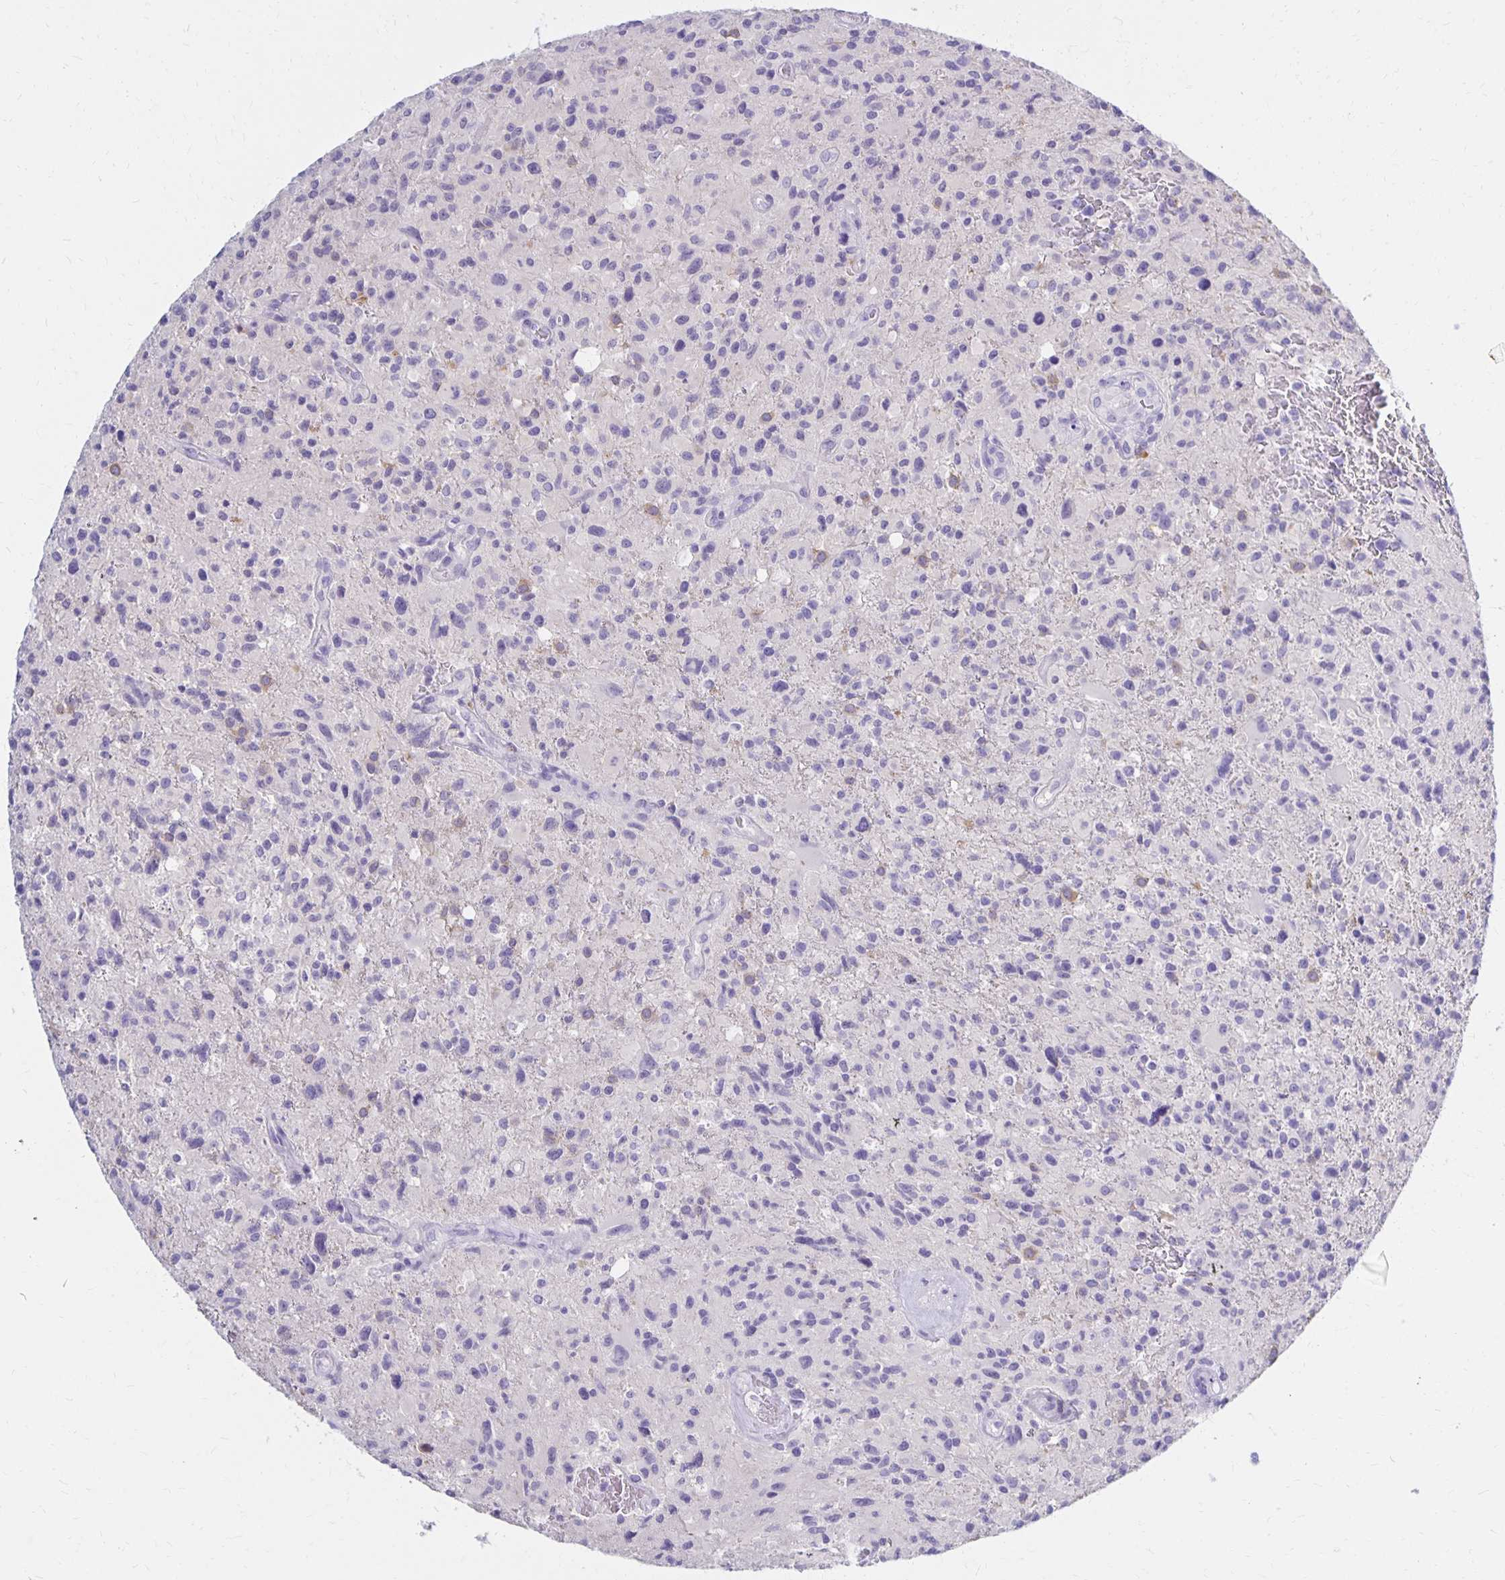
{"staining": {"intensity": "negative", "quantity": "none", "location": "none"}, "tissue": "glioma", "cell_type": "Tumor cells", "image_type": "cancer", "snomed": [{"axis": "morphology", "description": "Glioma, malignant, High grade"}, {"axis": "topography", "description": "Brain"}], "caption": "Human glioma stained for a protein using immunohistochemistry (IHC) displays no positivity in tumor cells.", "gene": "FNTB", "patient": {"sex": "male", "age": 63}}